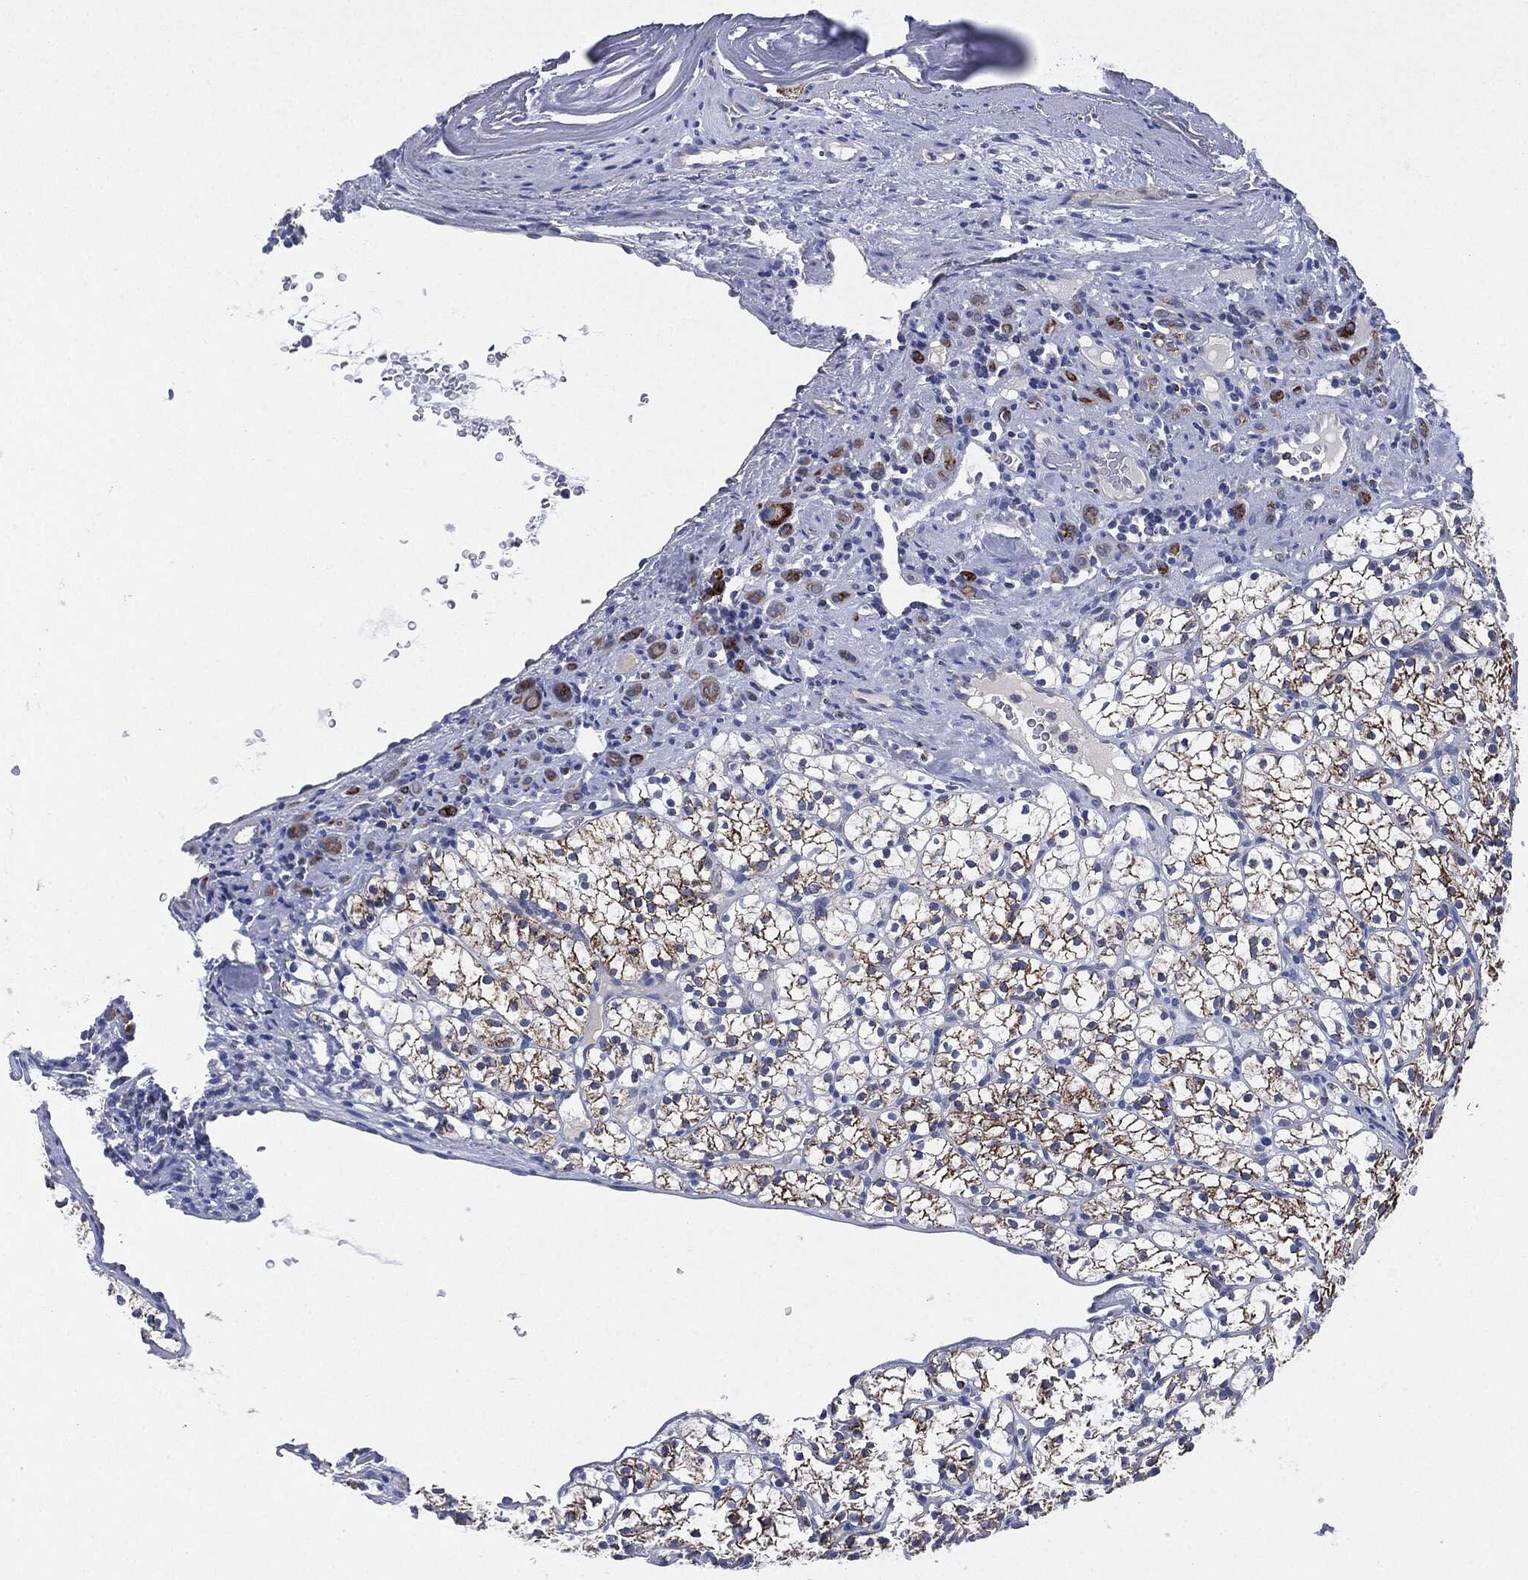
{"staining": {"intensity": "moderate", "quantity": "25%-75%", "location": "cytoplasmic/membranous"}, "tissue": "renal cancer", "cell_type": "Tumor cells", "image_type": "cancer", "snomed": [{"axis": "morphology", "description": "Adenocarcinoma, NOS"}, {"axis": "topography", "description": "Kidney"}], "caption": "A brown stain labels moderate cytoplasmic/membranous expression of a protein in human renal cancer (adenocarcinoma) tumor cells. The staining was performed using DAB to visualize the protein expression in brown, while the nuclei were stained in blue with hematoxylin (Magnification: 20x).", "gene": "SHROOM2", "patient": {"sex": "female", "age": 89}}